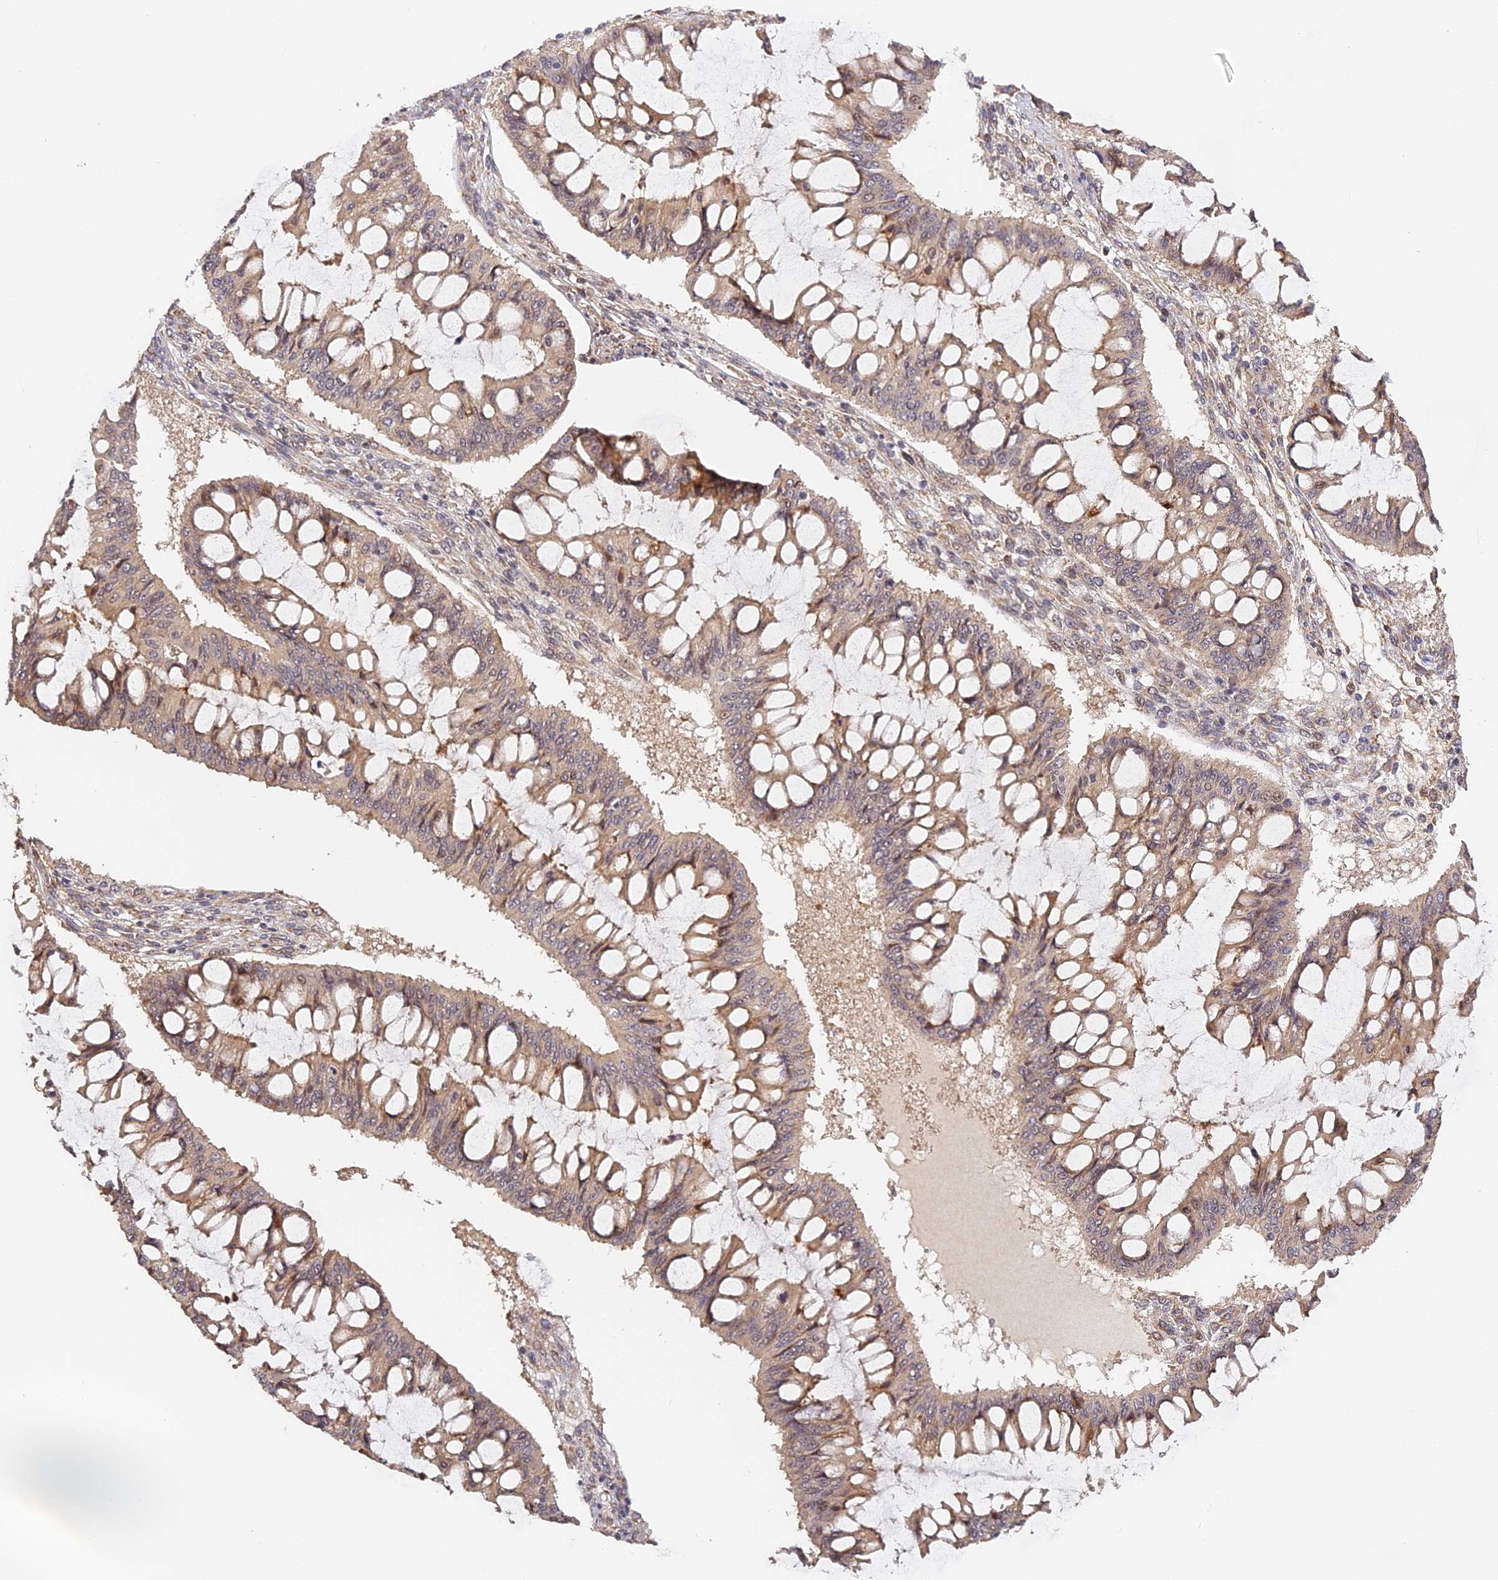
{"staining": {"intensity": "weak", "quantity": ">75%", "location": "cytoplasmic/membranous"}, "tissue": "ovarian cancer", "cell_type": "Tumor cells", "image_type": "cancer", "snomed": [{"axis": "morphology", "description": "Cystadenocarcinoma, mucinous, NOS"}, {"axis": "topography", "description": "Ovary"}], "caption": "Ovarian cancer (mucinous cystadenocarcinoma) stained for a protein (brown) demonstrates weak cytoplasmic/membranous positive positivity in approximately >75% of tumor cells.", "gene": "IMPACT", "patient": {"sex": "female", "age": 73}}